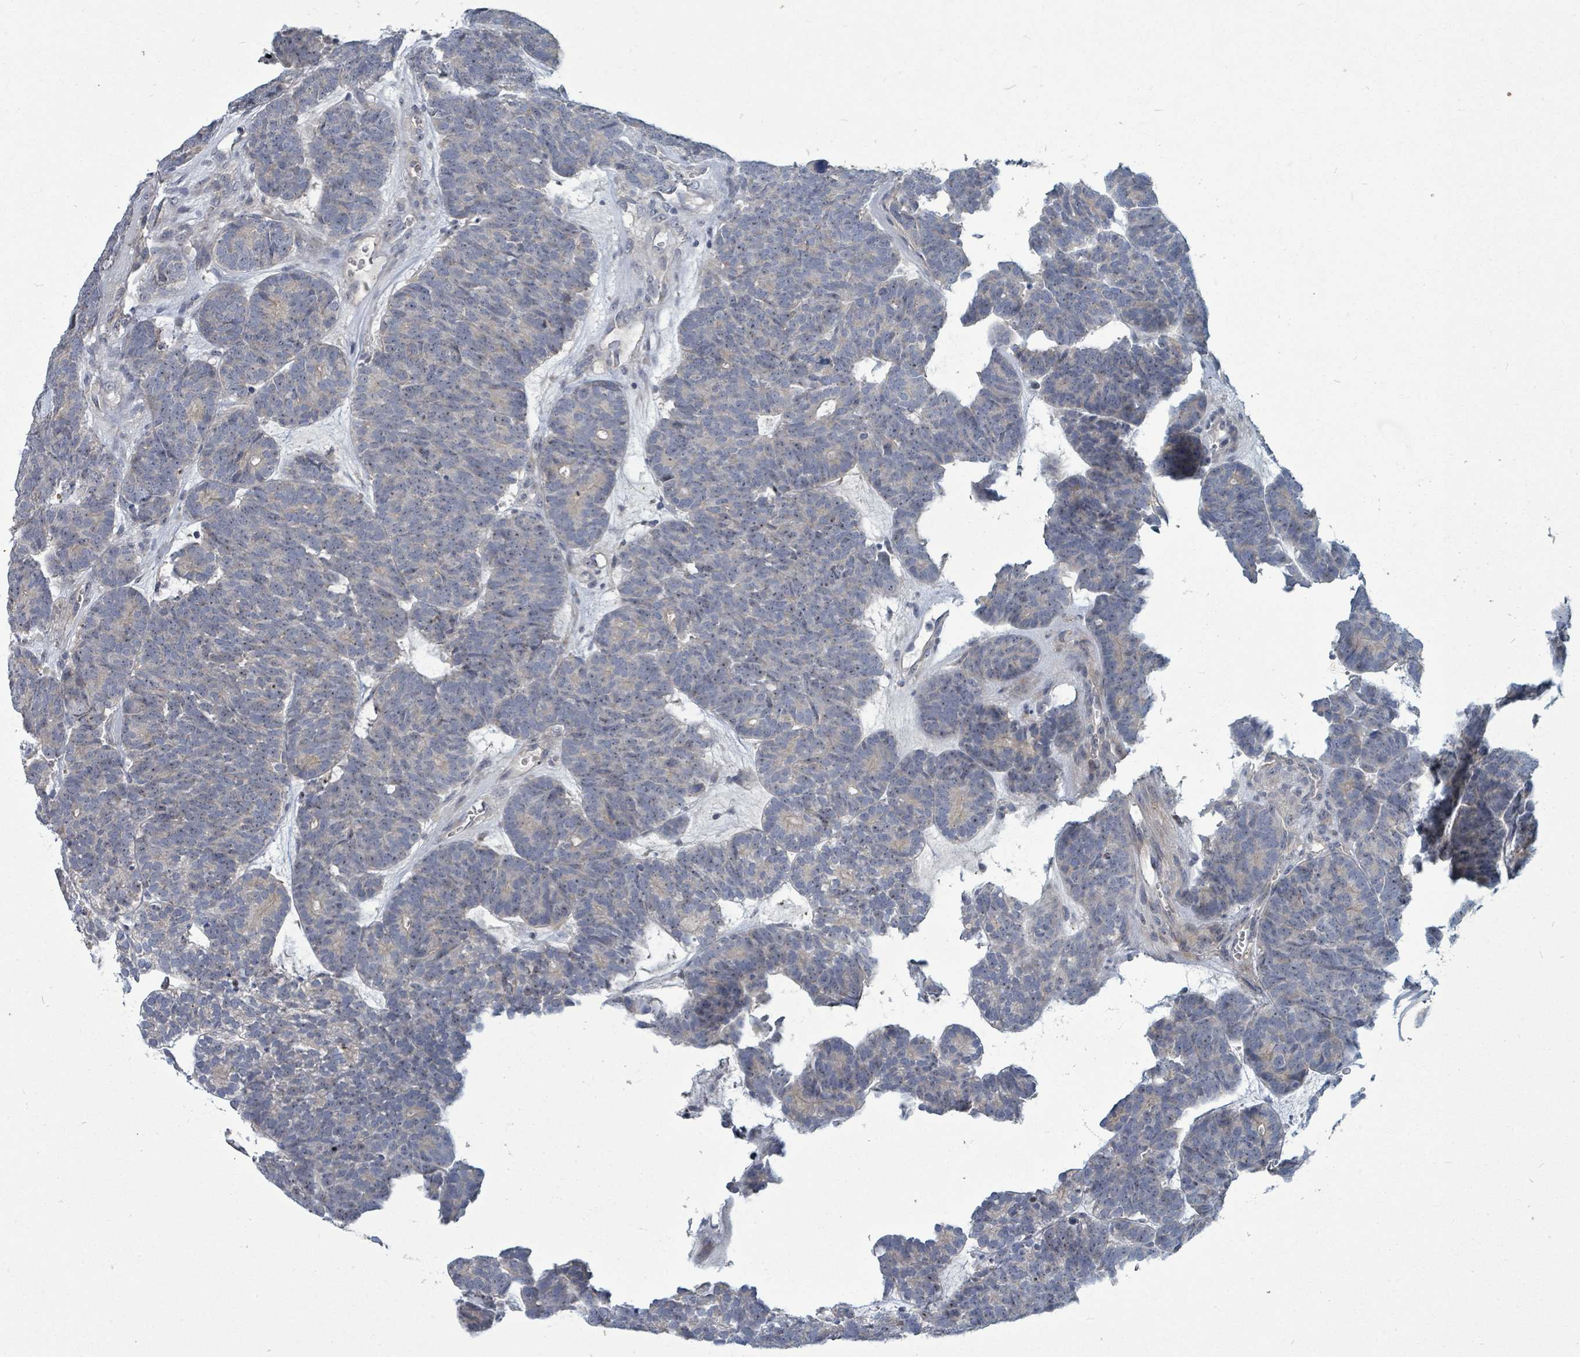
{"staining": {"intensity": "weak", "quantity": "<25%", "location": "nuclear"}, "tissue": "head and neck cancer", "cell_type": "Tumor cells", "image_type": "cancer", "snomed": [{"axis": "morphology", "description": "Adenocarcinoma, NOS"}, {"axis": "topography", "description": "Head-Neck"}], "caption": "There is no significant positivity in tumor cells of head and neck cancer (adenocarcinoma). (Immunohistochemistry (ihc), brightfield microscopy, high magnification).", "gene": "TRDMT1", "patient": {"sex": "female", "age": 81}}